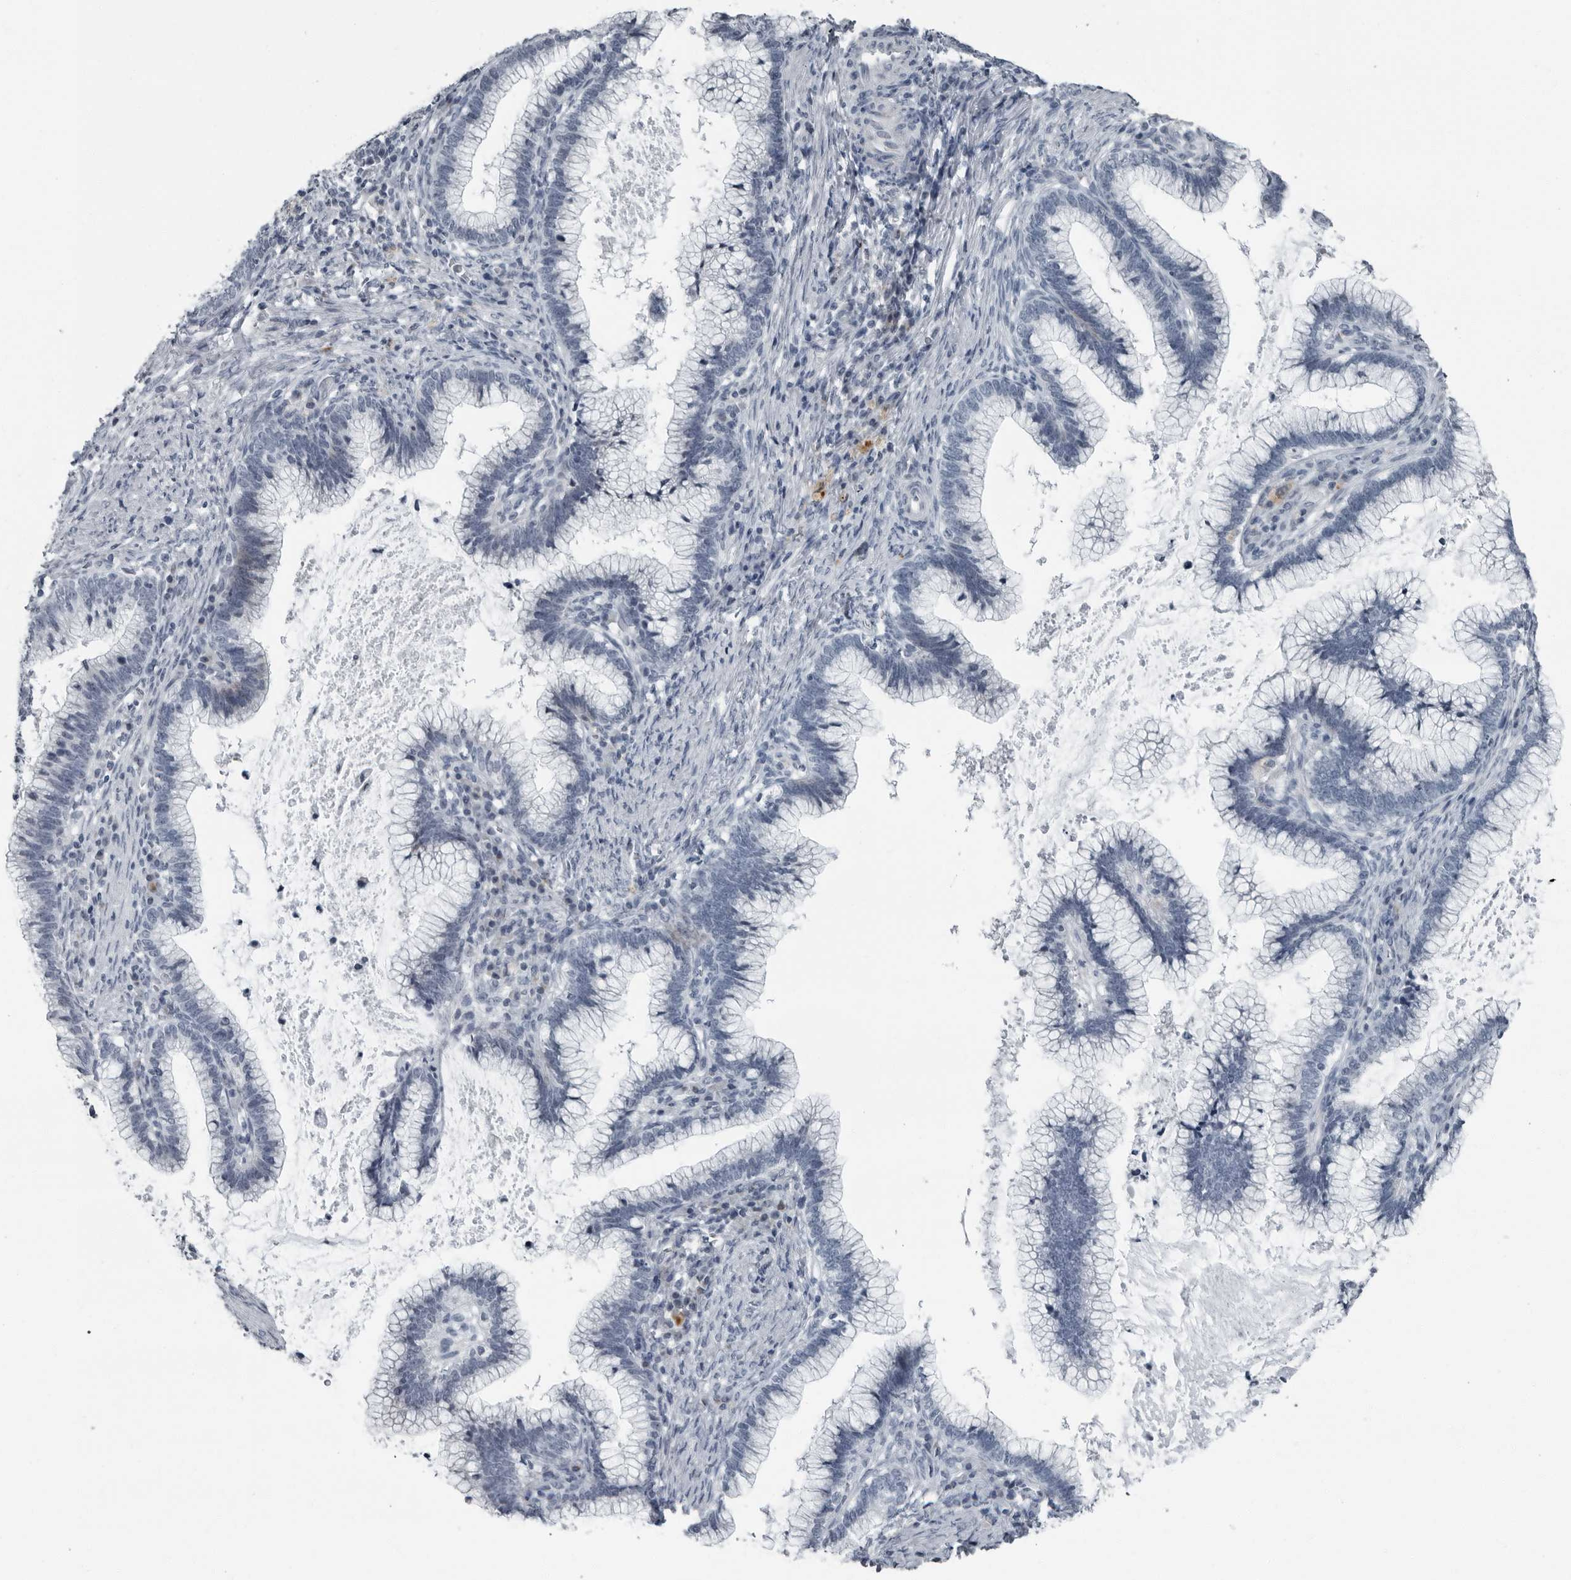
{"staining": {"intensity": "negative", "quantity": "none", "location": "none"}, "tissue": "cervical cancer", "cell_type": "Tumor cells", "image_type": "cancer", "snomed": [{"axis": "morphology", "description": "Adenocarcinoma, NOS"}, {"axis": "topography", "description": "Cervix"}], "caption": "A micrograph of cervical cancer stained for a protein exhibits no brown staining in tumor cells.", "gene": "PDCD11", "patient": {"sex": "female", "age": 36}}